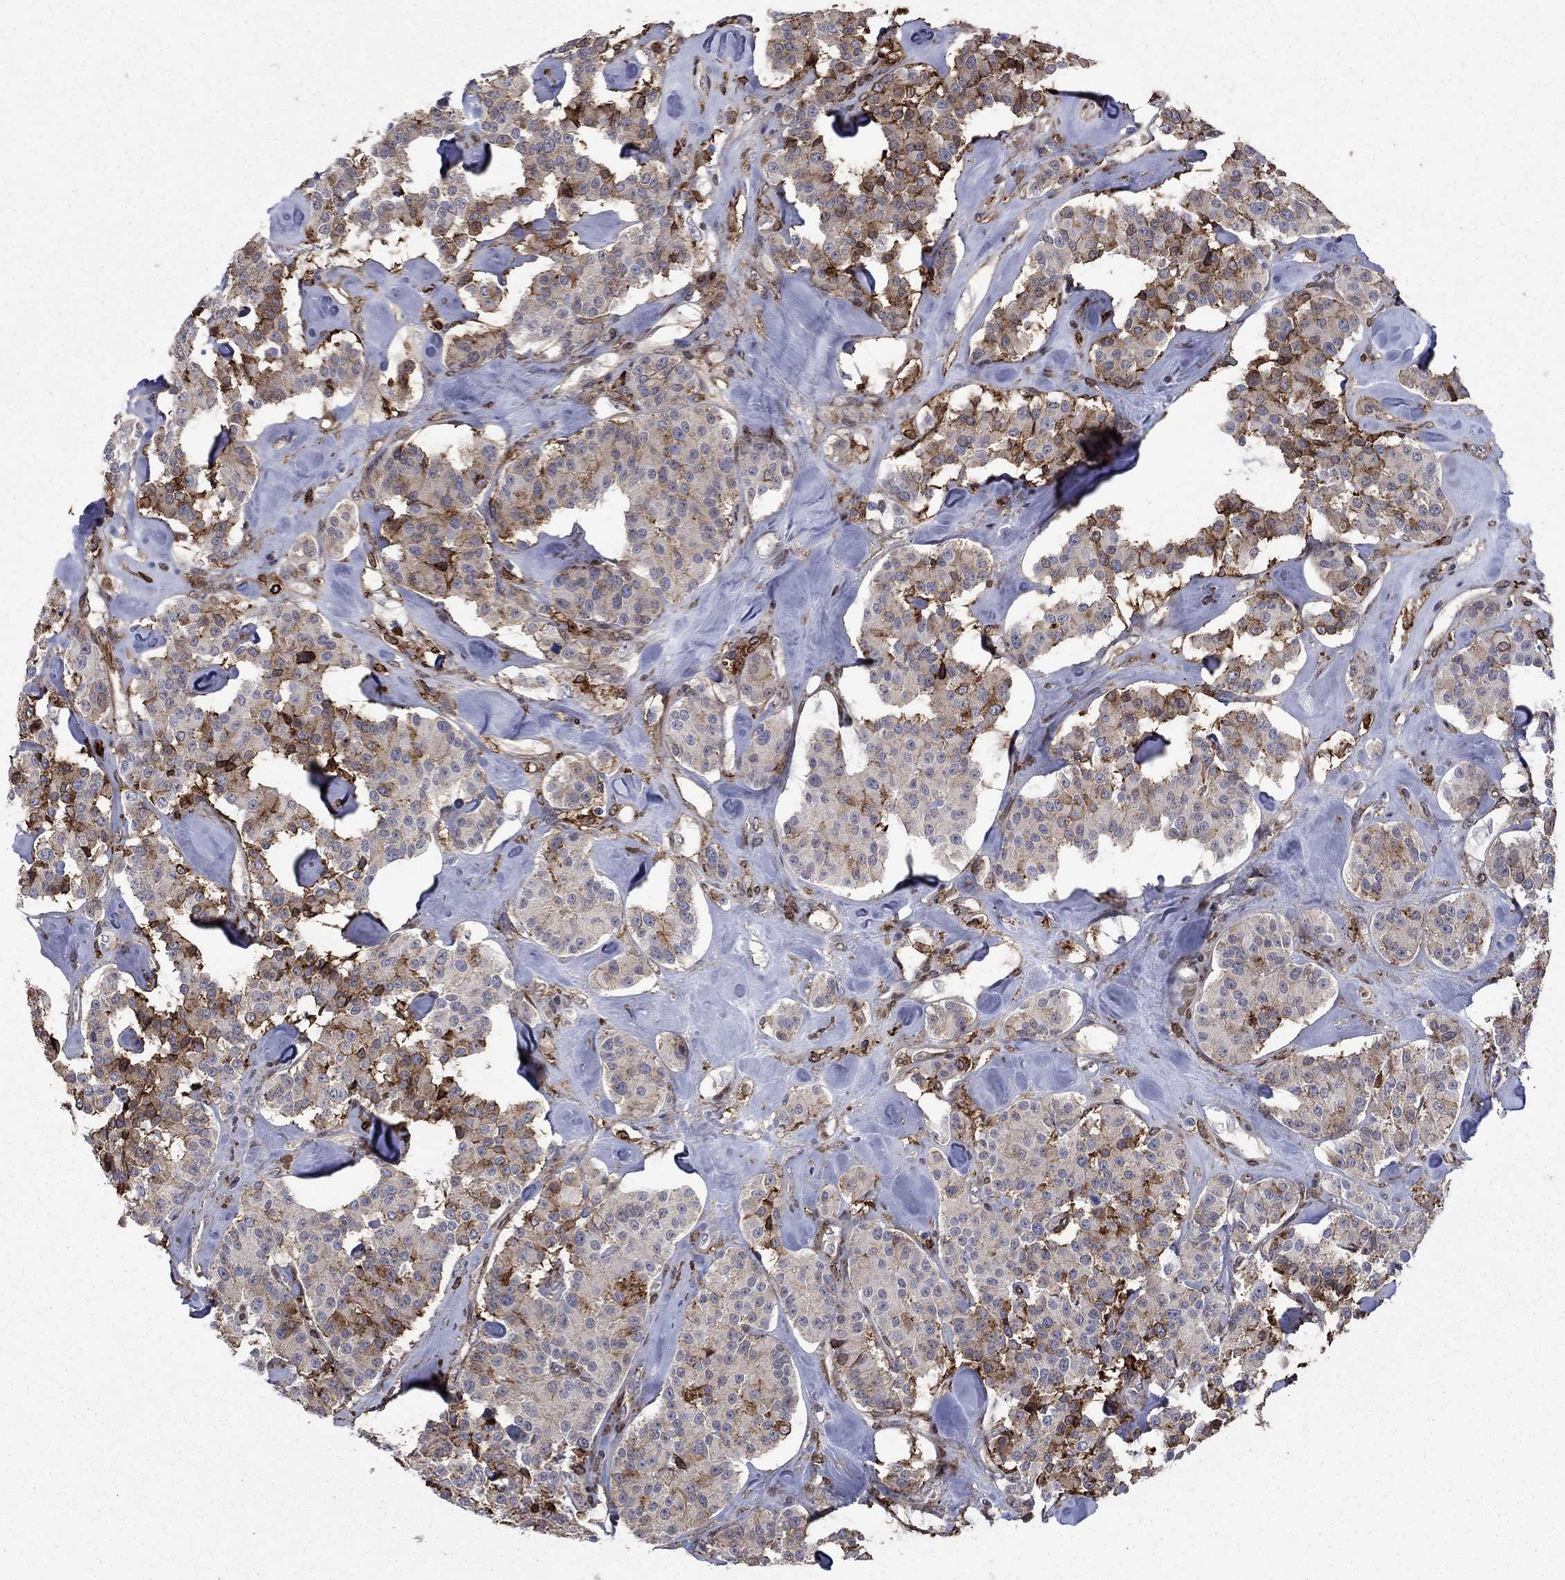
{"staining": {"intensity": "strong", "quantity": "25%-75%", "location": "cytoplasmic/membranous"}, "tissue": "carcinoid", "cell_type": "Tumor cells", "image_type": "cancer", "snomed": [{"axis": "morphology", "description": "Carcinoid, malignant, NOS"}, {"axis": "topography", "description": "Pancreas"}], "caption": "Immunohistochemistry micrograph of neoplastic tissue: human carcinoid (malignant) stained using IHC demonstrates high levels of strong protein expression localized specifically in the cytoplasmic/membranous of tumor cells, appearing as a cytoplasmic/membranous brown color.", "gene": "PLAU", "patient": {"sex": "male", "age": 41}}